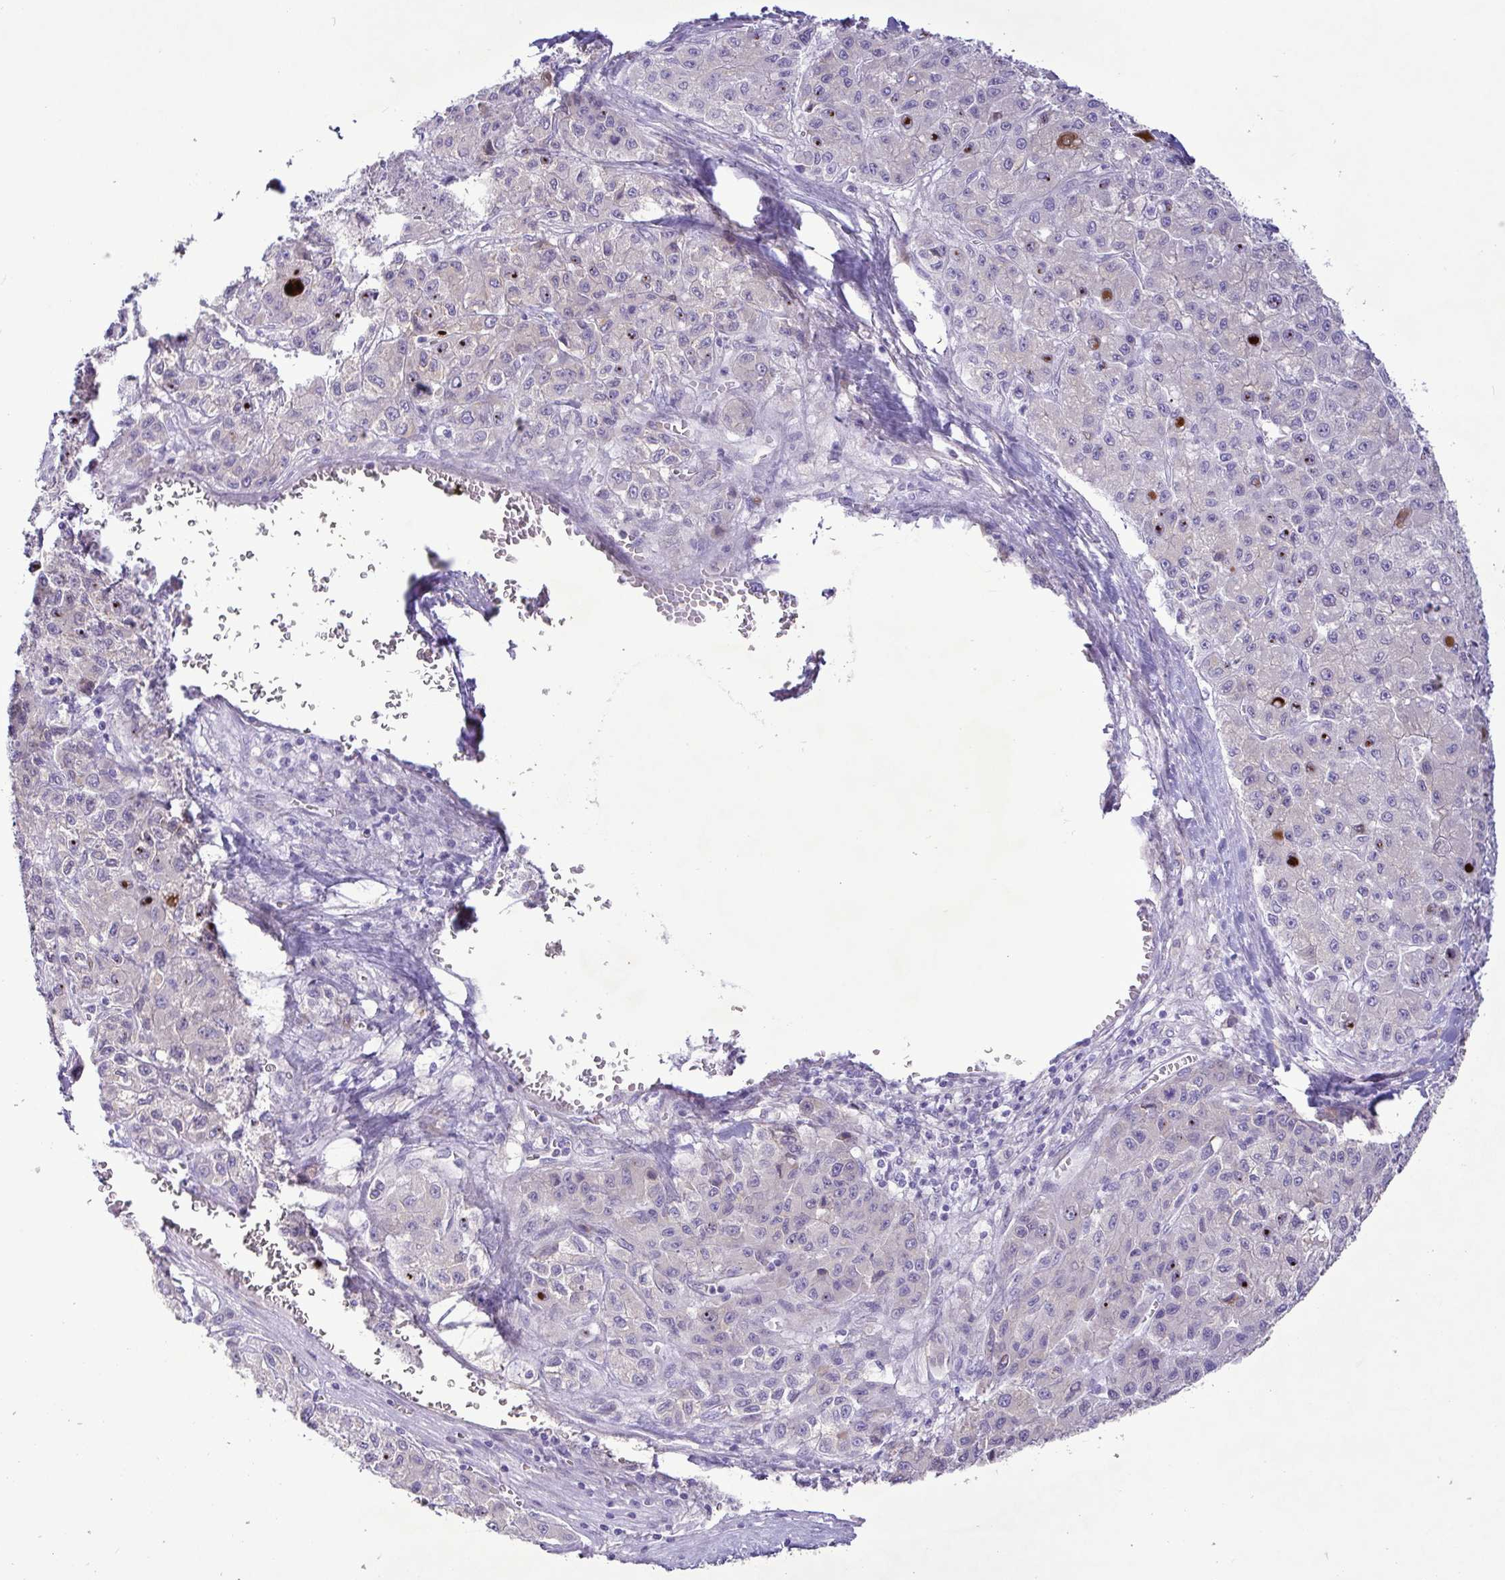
{"staining": {"intensity": "negative", "quantity": "none", "location": "none"}, "tissue": "liver cancer", "cell_type": "Tumor cells", "image_type": "cancer", "snomed": [{"axis": "morphology", "description": "Carcinoma, Hepatocellular, NOS"}, {"axis": "topography", "description": "Liver"}], "caption": "Tumor cells are negative for protein expression in human liver cancer (hepatocellular carcinoma).", "gene": "FAM86B1", "patient": {"sex": "male", "age": 70}}